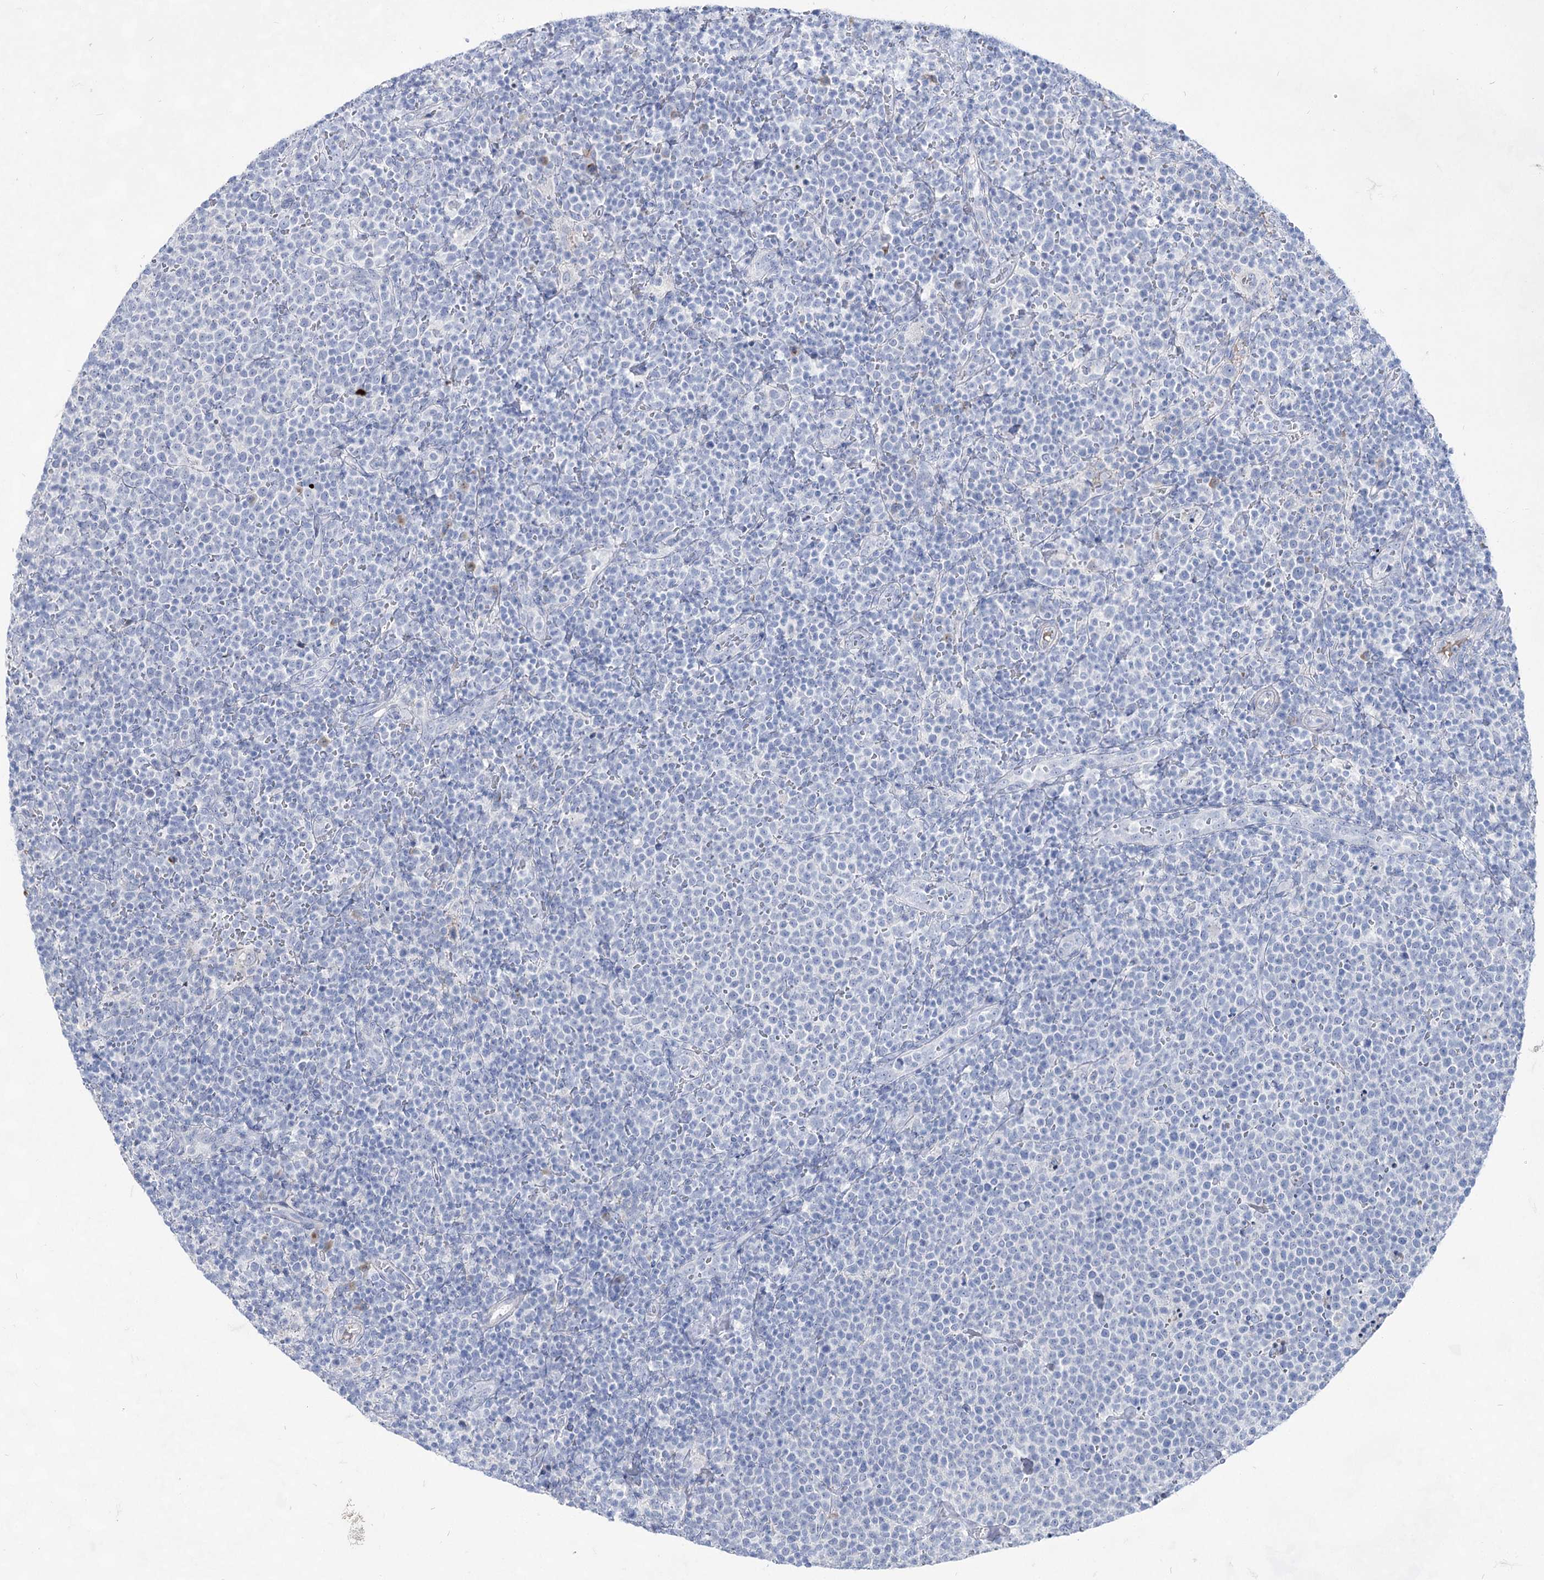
{"staining": {"intensity": "negative", "quantity": "none", "location": "none"}, "tissue": "lymphoma", "cell_type": "Tumor cells", "image_type": "cancer", "snomed": [{"axis": "morphology", "description": "Malignant lymphoma, non-Hodgkin's type, High grade"}, {"axis": "topography", "description": "Lymph node"}], "caption": "A high-resolution photomicrograph shows immunohistochemistry staining of lymphoma, which displays no significant positivity in tumor cells.", "gene": "ACRV1", "patient": {"sex": "male", "age": 61}}